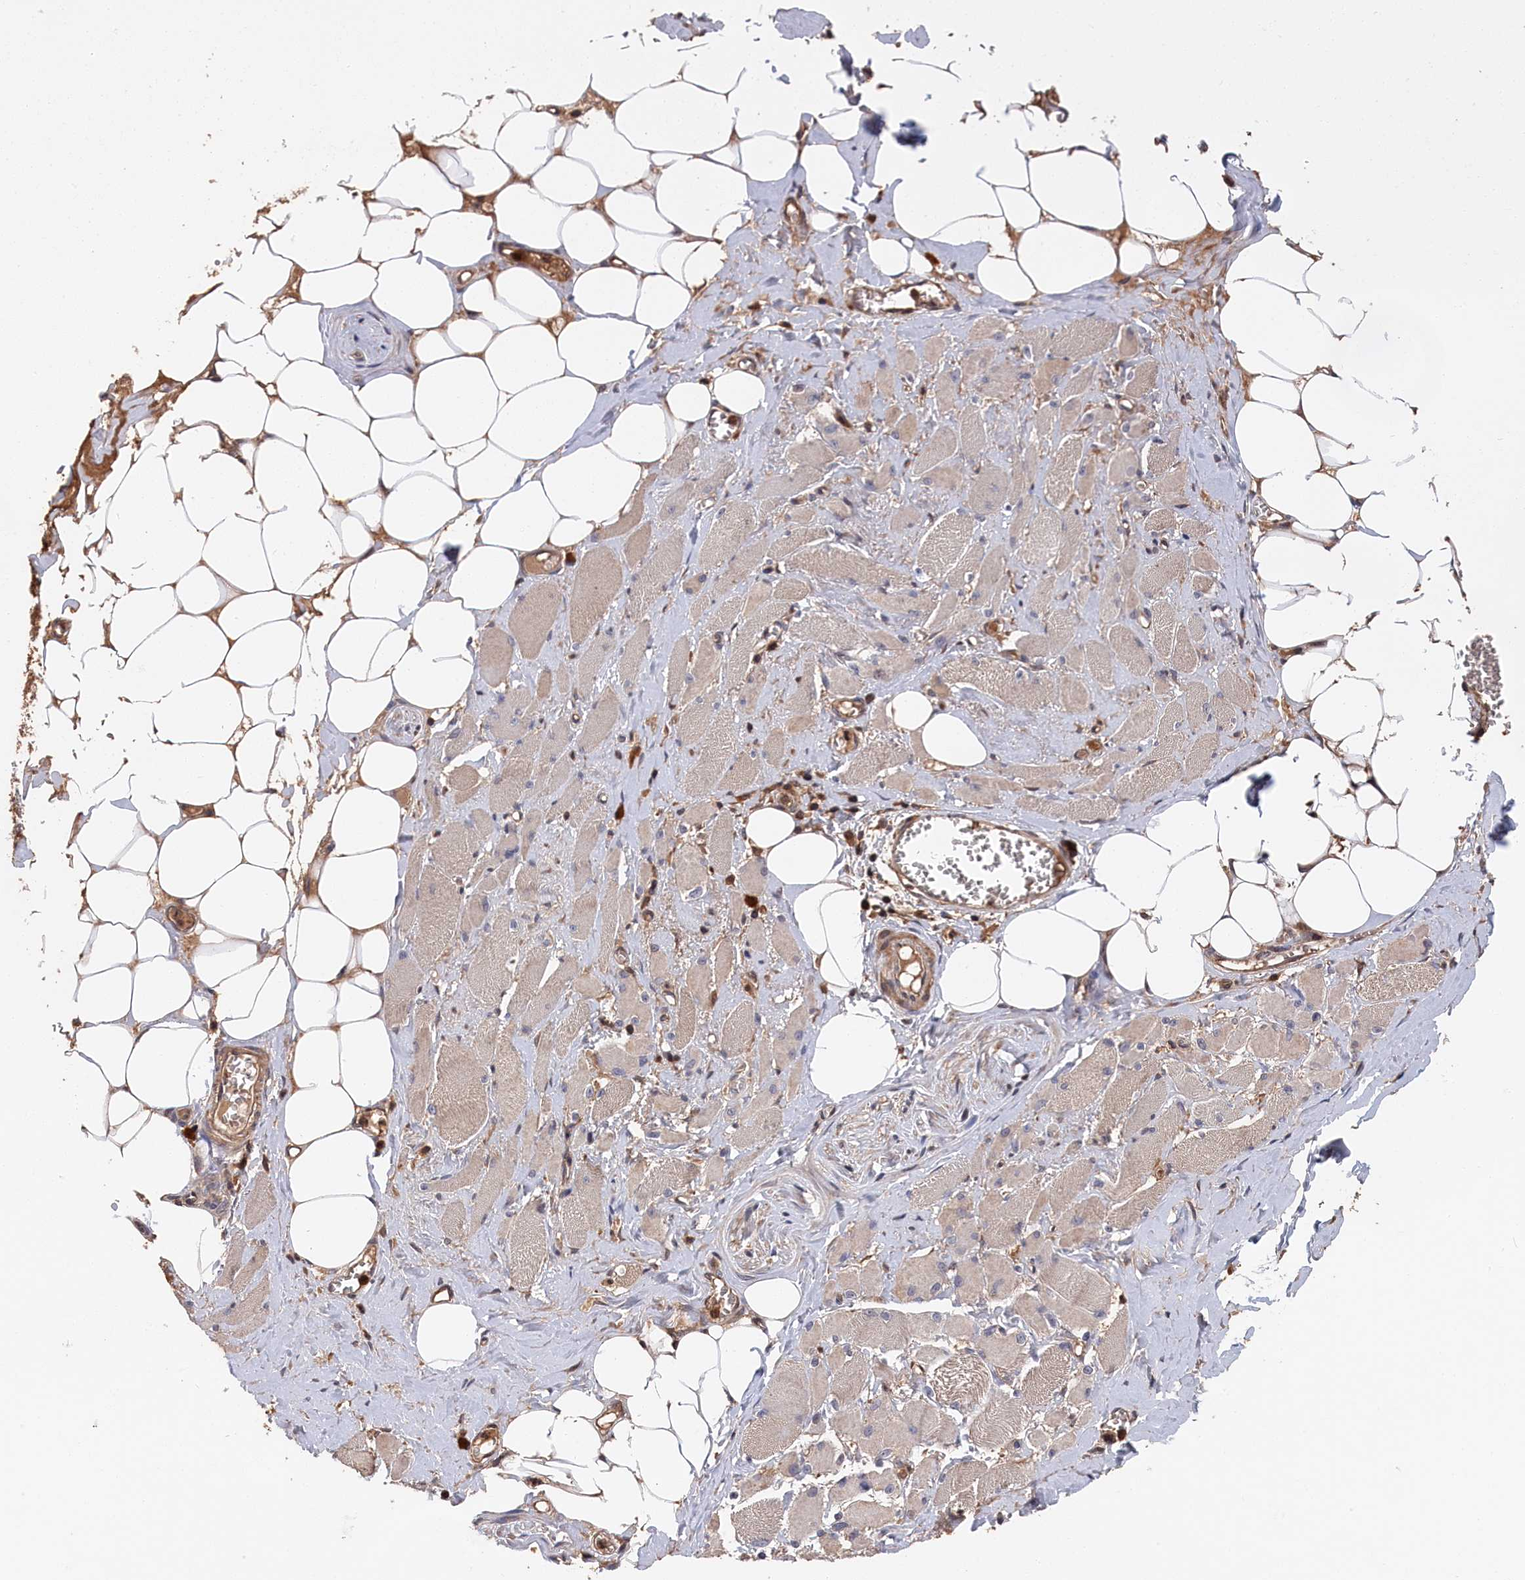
{"staining": {"intensity": "moderate", "quantity": "25%-75%", "location": "cytoplasmic/membranous"}, "tissue": "skeletal muscle", "cell_type": "Myocytes", "image_type": "normal", "snomed": [{"axis": "morphology", "description": "Normal tissue, NOS"}, {"axis": "morphology", "description": "Basal cell carcinoma"}, {"axis": "topography", "description": "Skeletal muscle"}], "caption": "Skeletal muscle was stained to show a protein in brown. There is medium levels of moderate cytoplasmic/membranous staining in about 25%-75% of myocytes. Using DAB (3,3'-diaminobenzidine) (brown) and hematoxylin (blue) stains, captured at high magnification using brightfield microscopy.", "gene": "RMI2", "patient": {"sex": "female", "age": 64}}